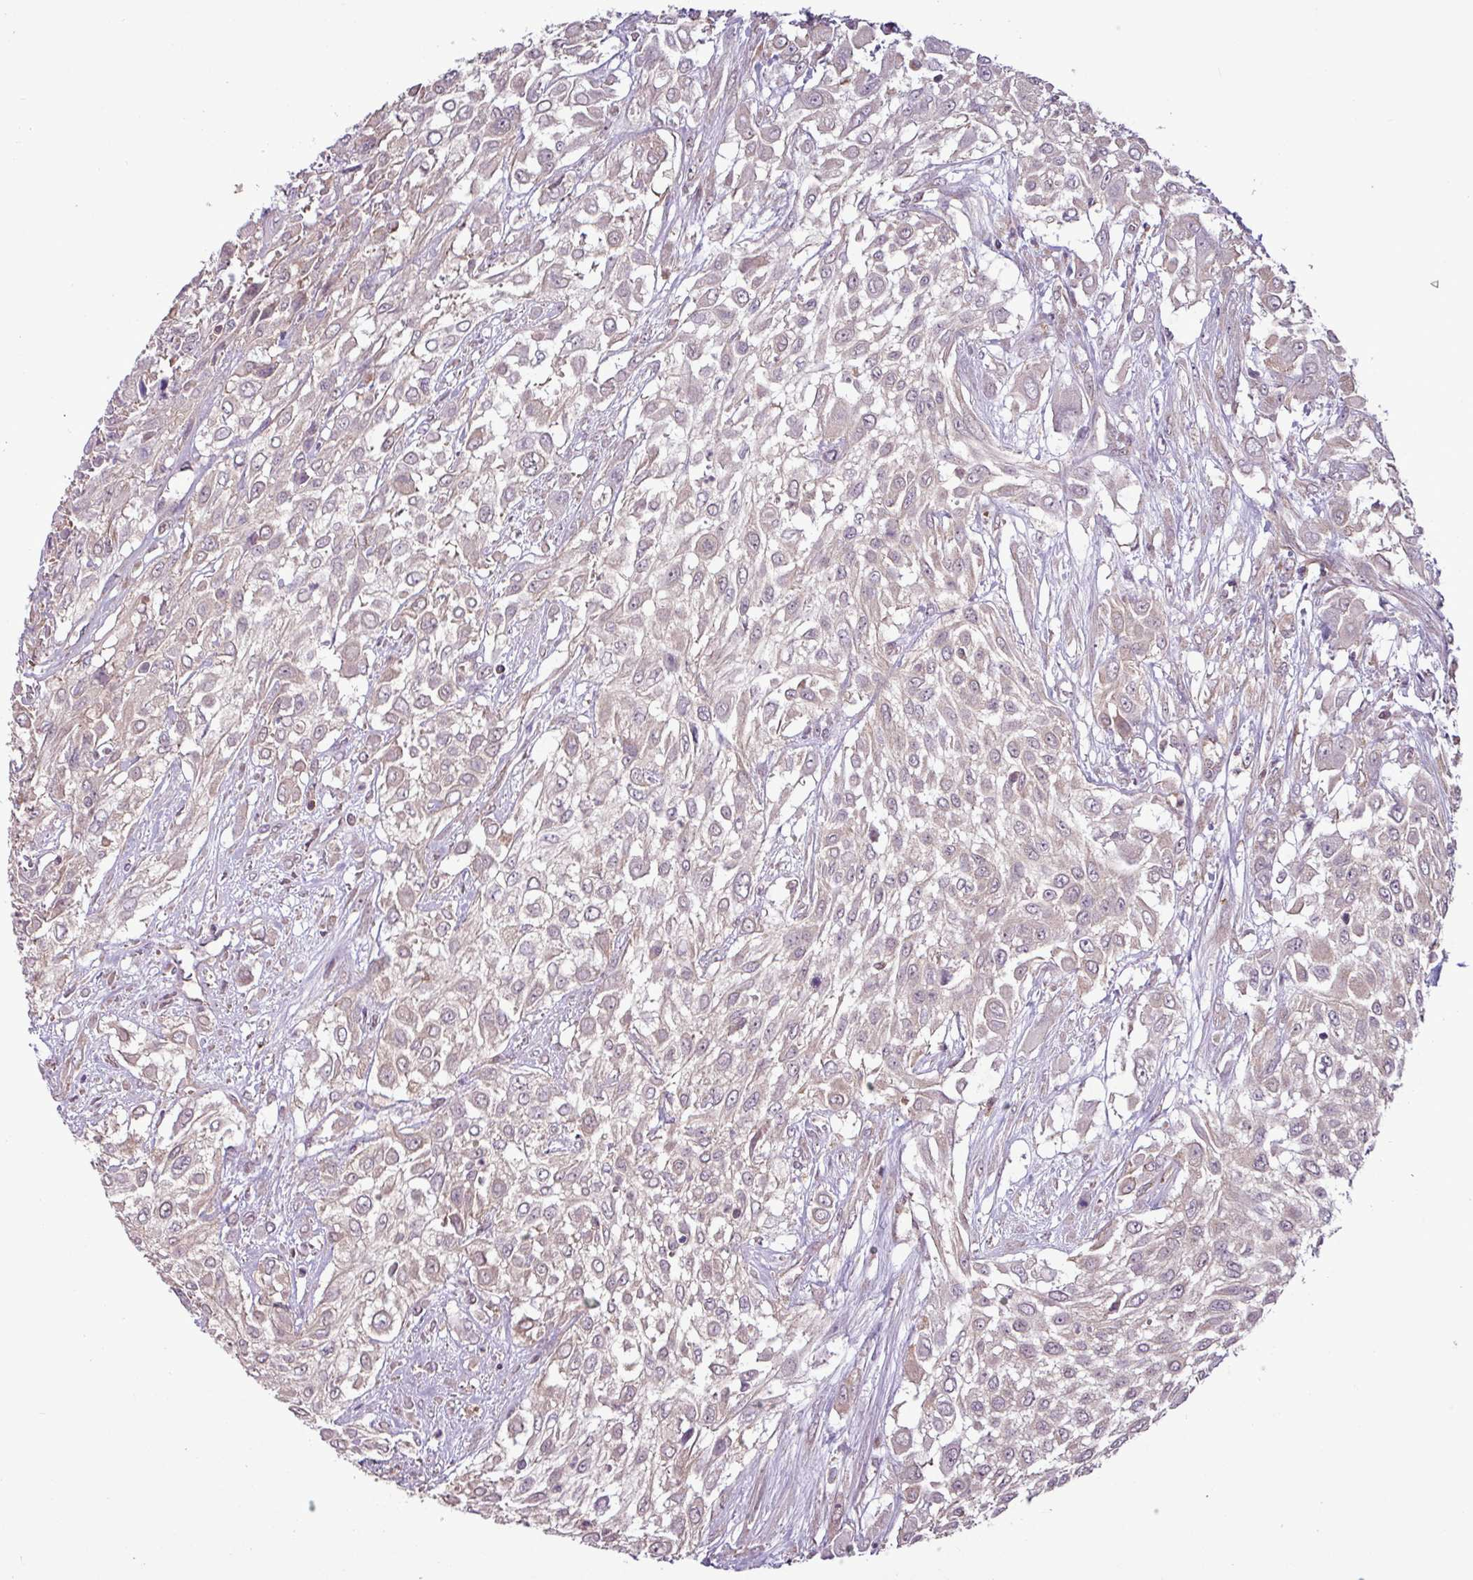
{"staining": {"intensity": "negative", "quantity": "none", "location": "none"}, "tissue": "urothelial cancer", "cell_type": "Tumor cells", "image_type": "cancer", "snomed": [{"axis": "morphology", "description": "Urothelial carcinoma, High grade"}, {"axis": "topography", "description": "Urinary bladder"}], "caption": "An IHC micrograph of urothelial cancer is shown. There is no staining in tumor cells of urothelial cancer.", "gene": "MCTP2", "patient": {"sex": "male", "age": 57}}